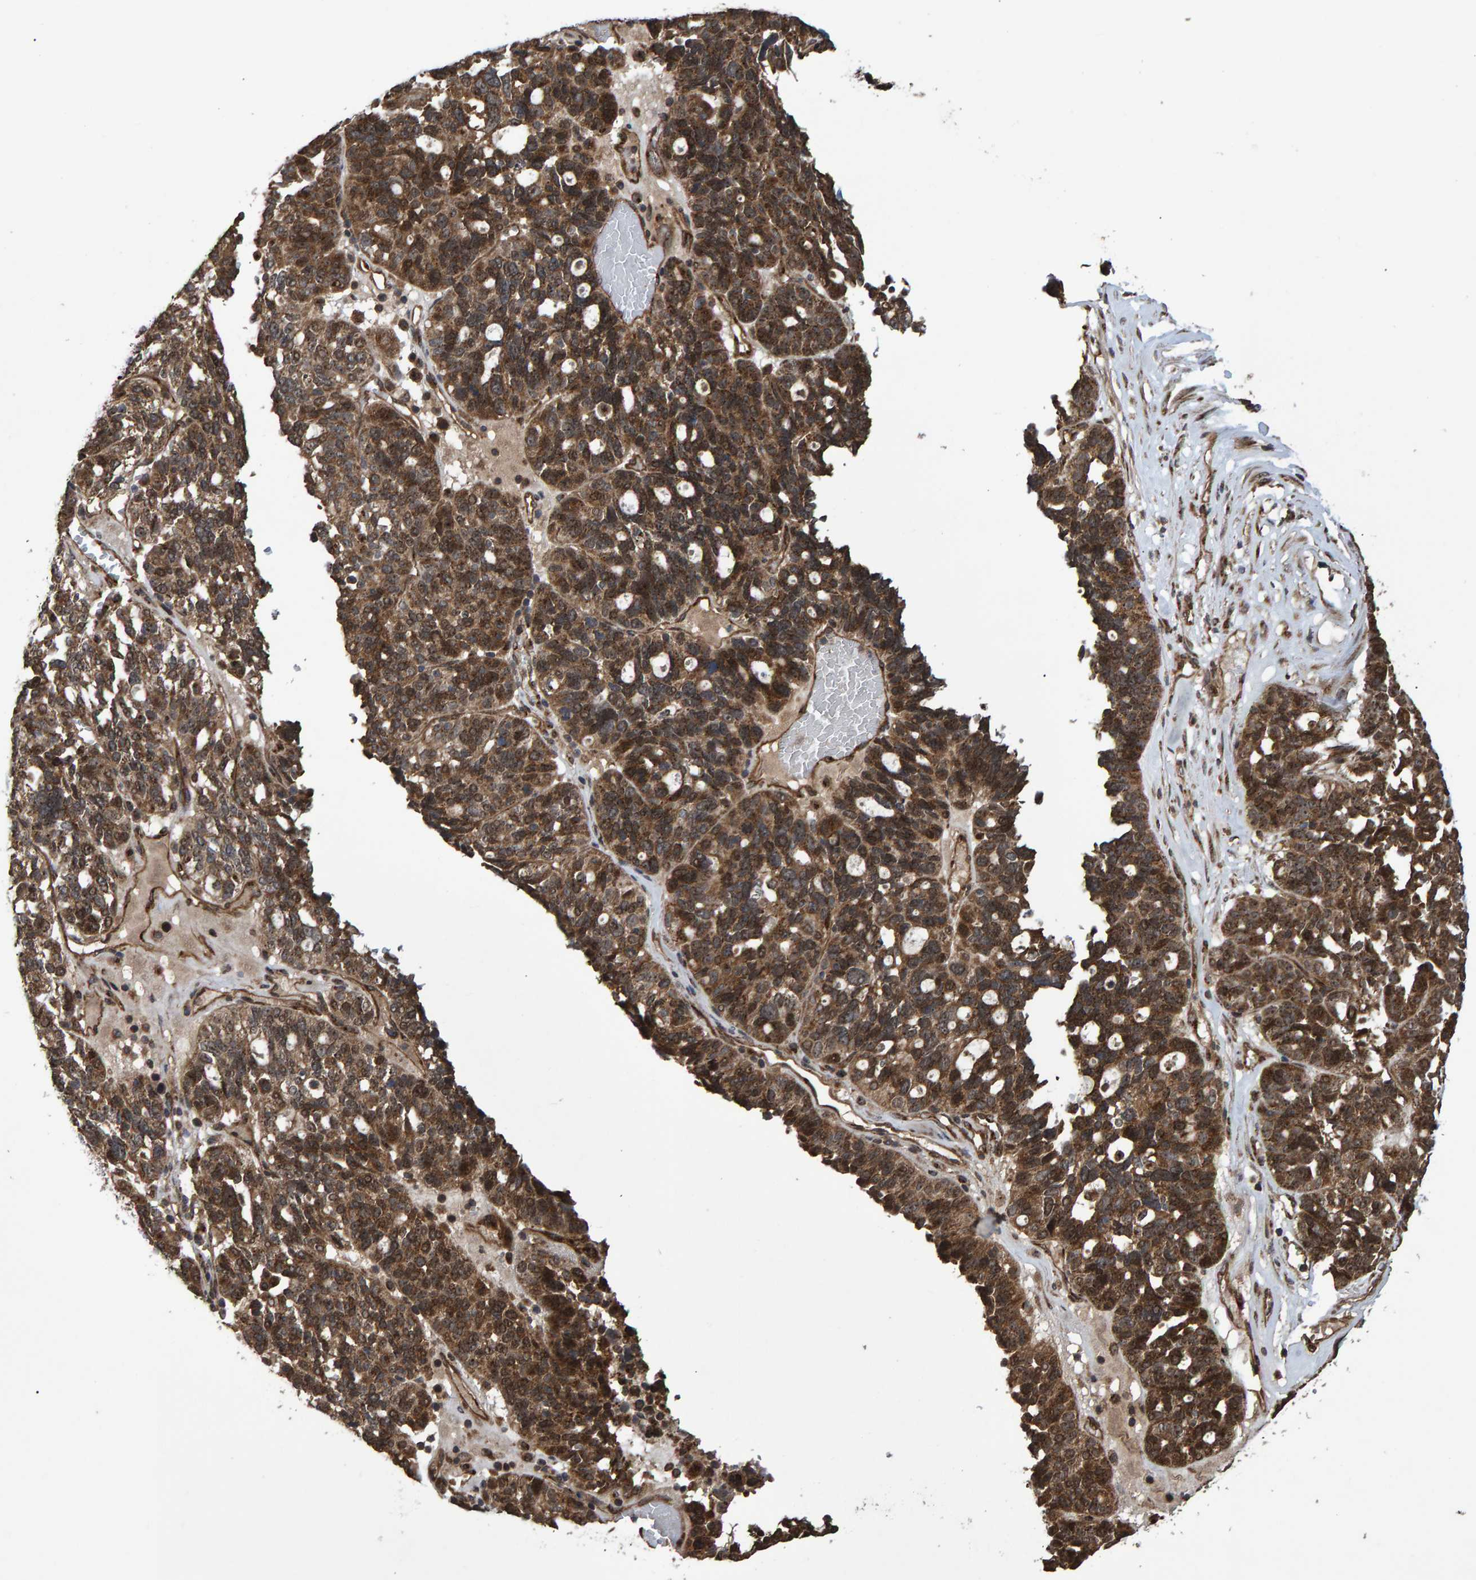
{"staining": {"intensity": "moderate", "quantity": ">75%", "location": "cytoplasmic/membranous,nuclear"}, "tissue": "ovarian cancer", "cell_type": "Tumor cells", "image_type": "cancer", "snomed": [{"axis": "morphology", "description": "Cystadenocarcinoma, serous, NOS"}, {"axis": "topography", "description": "Ovary"}], "caption": "Human serous cystadenocarcinoma (ovarian) stained with a protein marker exhibits moderate staining in tumor cells.", "gene": "TRIM68", "patient": {"sex": "female", "age": 59}}